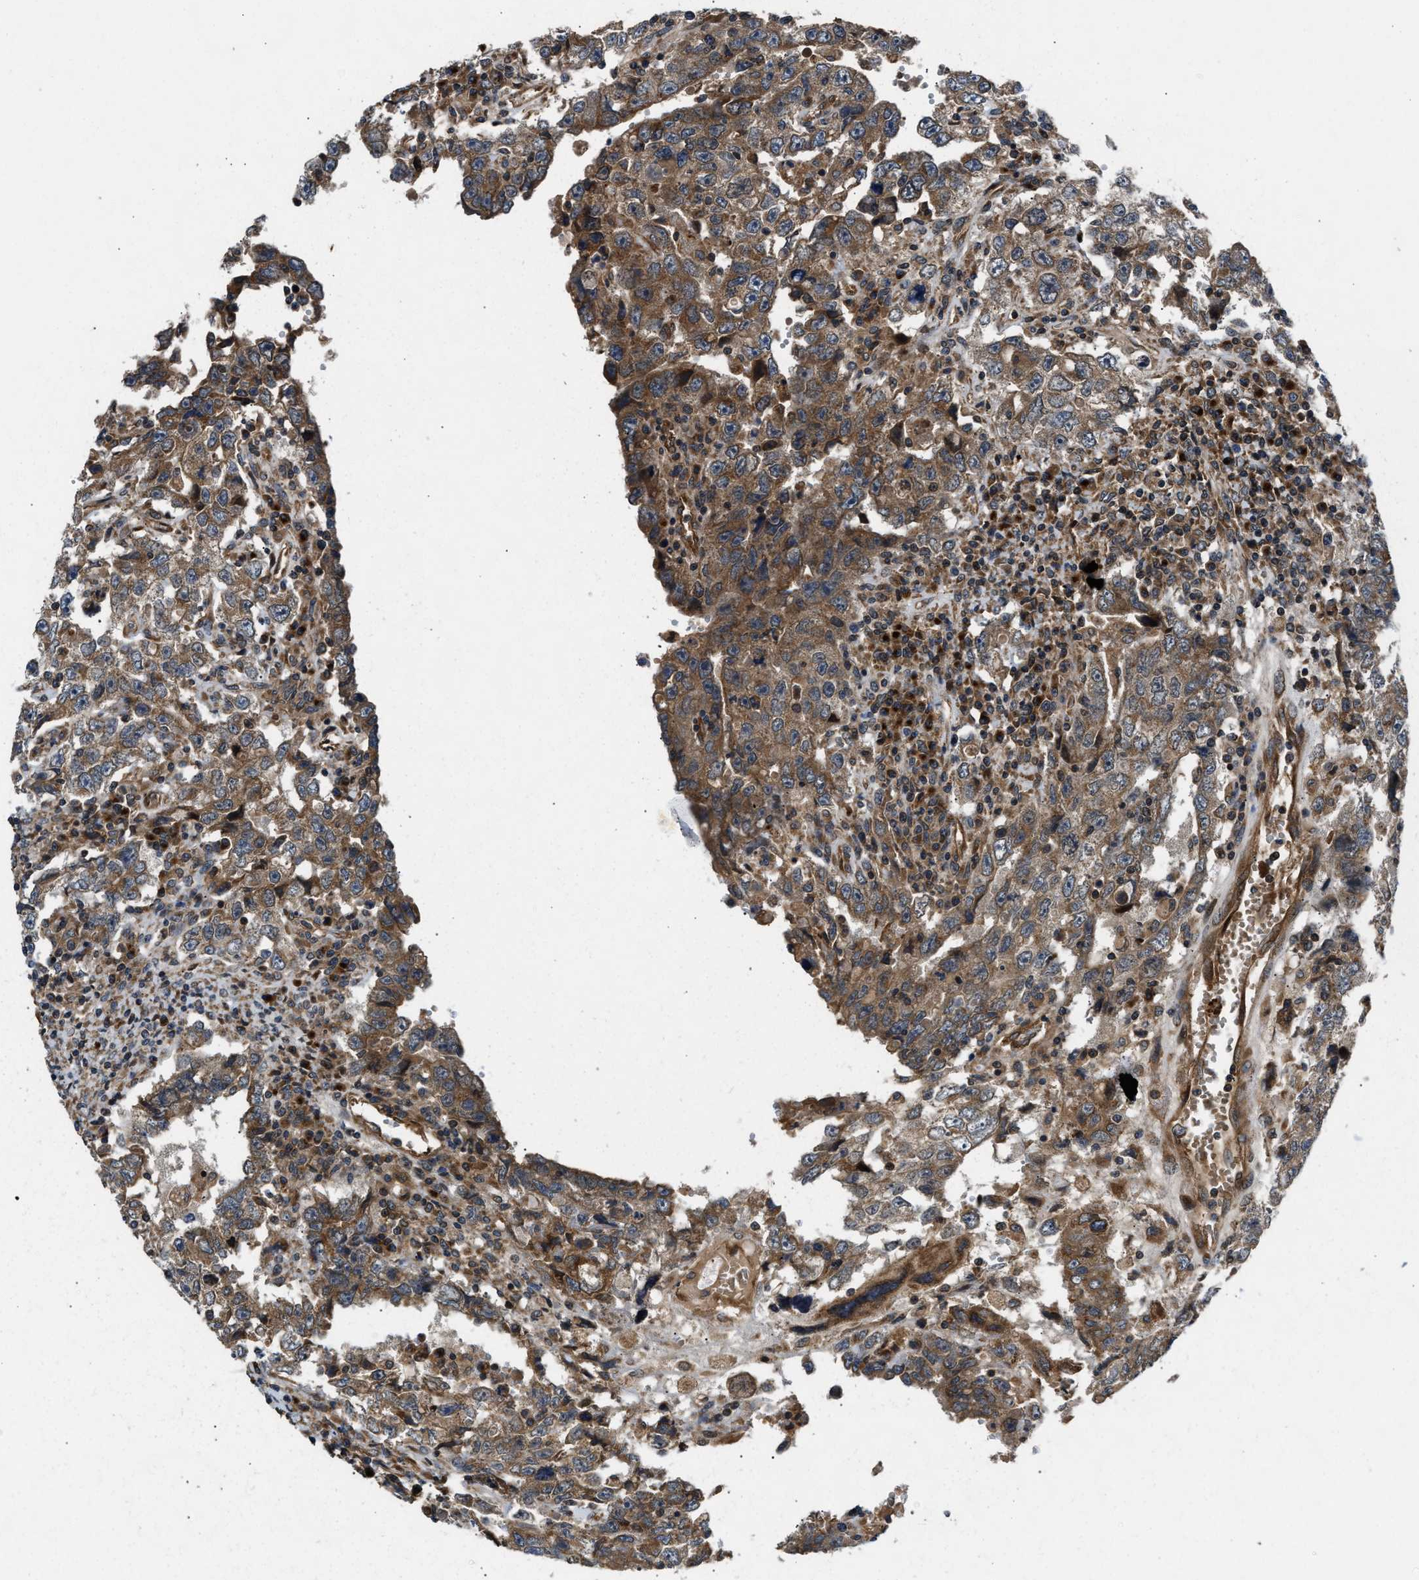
{"staining": {"intensity": "moderate", "quantity": ">75%", "location": "cytoplasmic/membranous"}, "tissue": "testis cancer", "cell_type": "Tumor cells", "image_type": "cancer", "snomed": [{"axis": "morphology", "description": "Carcinoma, Embryonal, NOS"}, {"axis": "topography", "description": "Testis"}], "caption": "Human testis cancer stained with a protein marker demonstrates moderate staining in tumor cells.", "gene": "PNPLA8", "patient": {"sex": "male", "age": 26}}